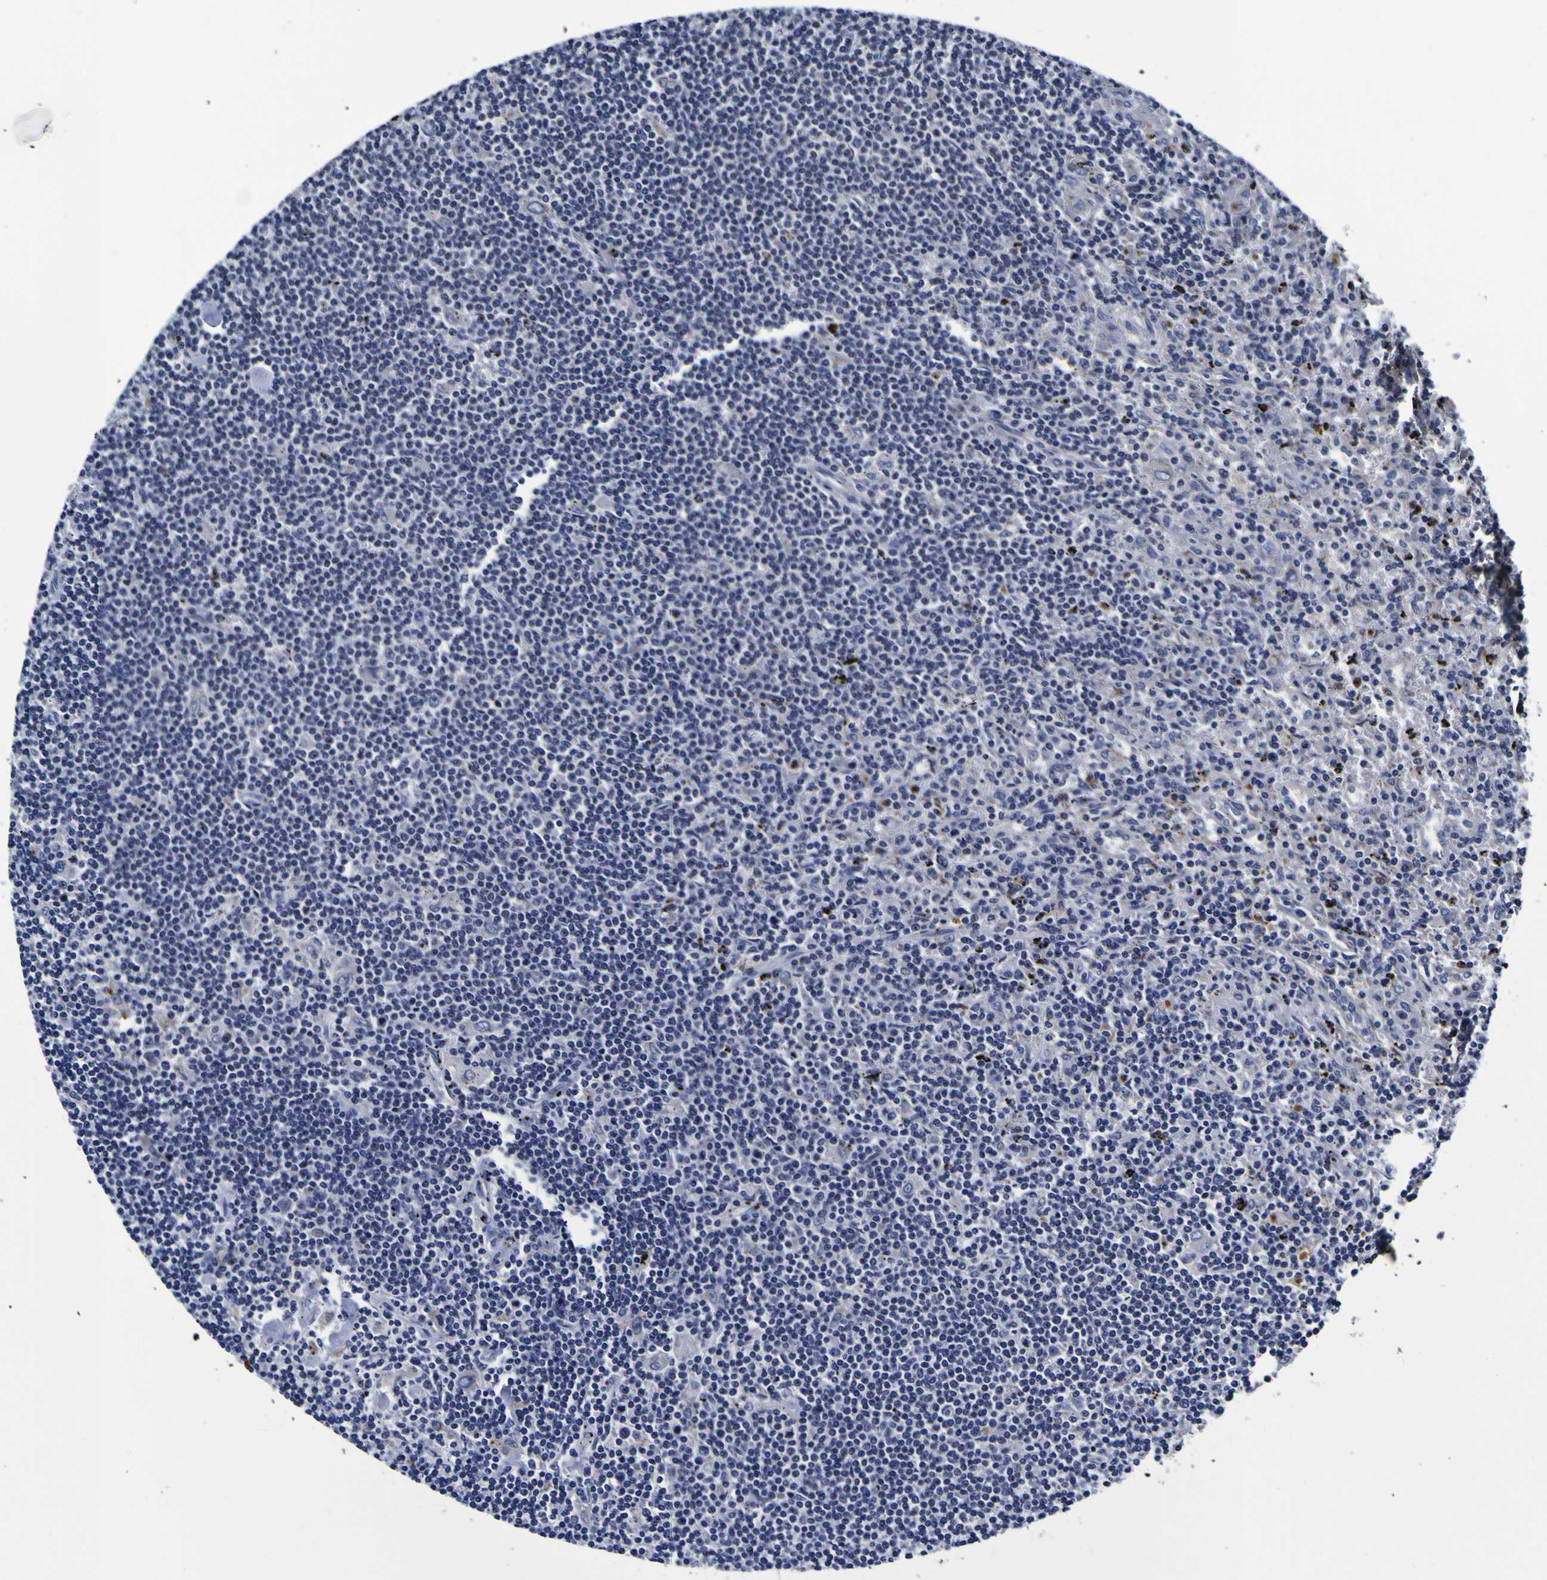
{"staining": {"intensity": "negative", "quantity": "none", "location": "none"}, "tissue": "lymphoma", "cell_type": "Tumor cells", "image_type": "cancer", "snomed": [{"axis": "morphology", "description": "Malignant lymphoma, non-Hodgkin's type, Low grade"}, {"axis": "topography", "description": "Spleen"}], "caption": "High magnification brightfield microscopy of malignant lymphoma, non-Hodgkin's type (low-grade) stained with DAB (3,3'-diaminobenzidine) (brown) and counterstained with hematoxylin (blue): tumor cells show no significant staining. (DAB IHC with hematoxylin counter stain).", "gene": "PANK4", "patient": {"sex": "male", "age": 76}}